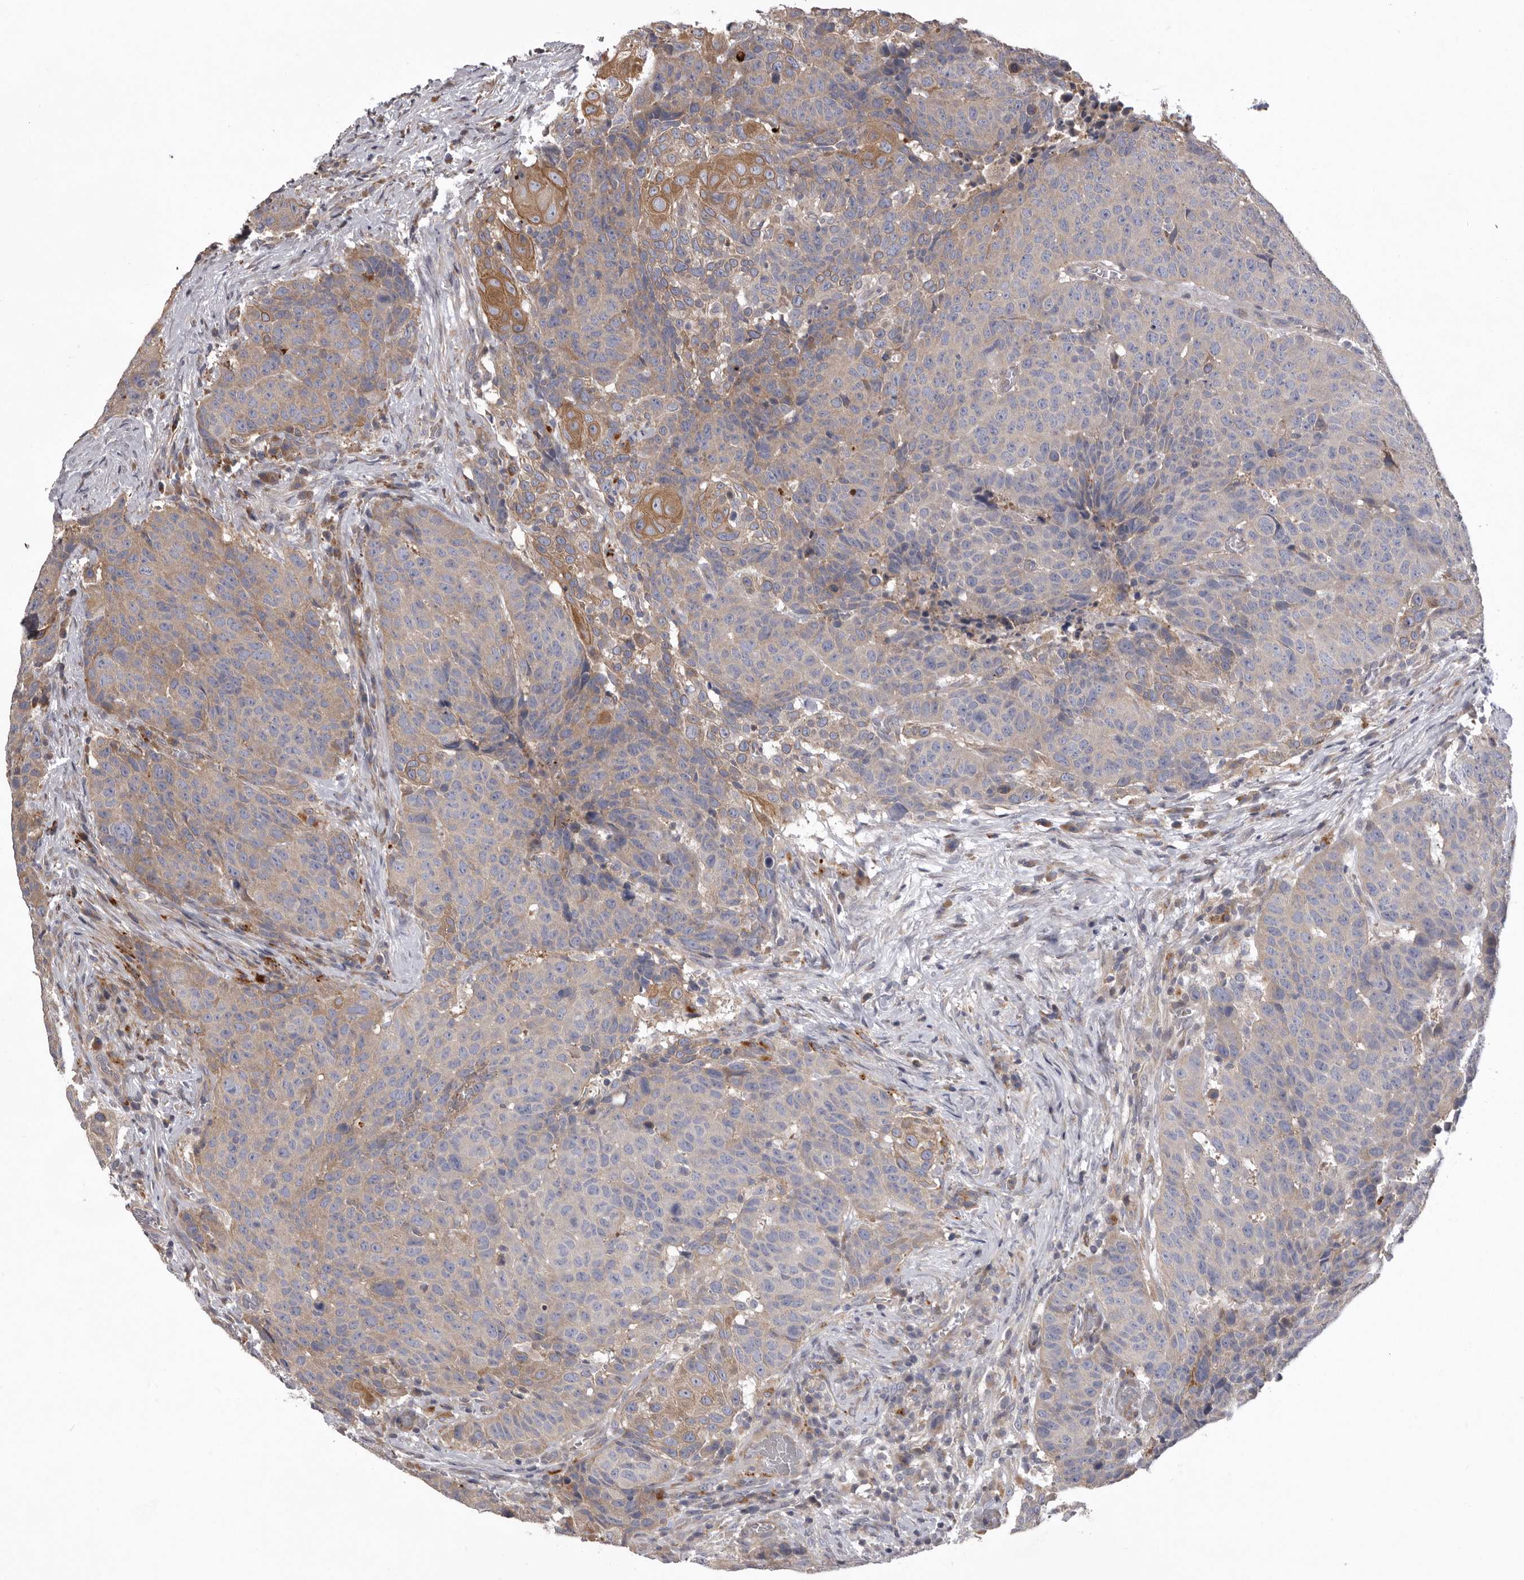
{"staining": {"intensity": "moderate", "quantity": "<25%", "location": "cytoplasmic/membranous"}, "tissue": "head and neck cancer", "cell_type": "Tumor cells", "image_type": "cancer", "snomed": [{"axis": "morphology", "description": "Squamous cell carcinoma, NOS"}, {"axis": "topography", "description": "Head-Neck"}], "caption": "Tumor cells display low levels of moderate cytoplasmic/membranous staining in approximately <25% of cells in human head and neck squamous cell carcinoma.", "gene": "WDR47", "patient": {"sex": "male", "age": 66}}